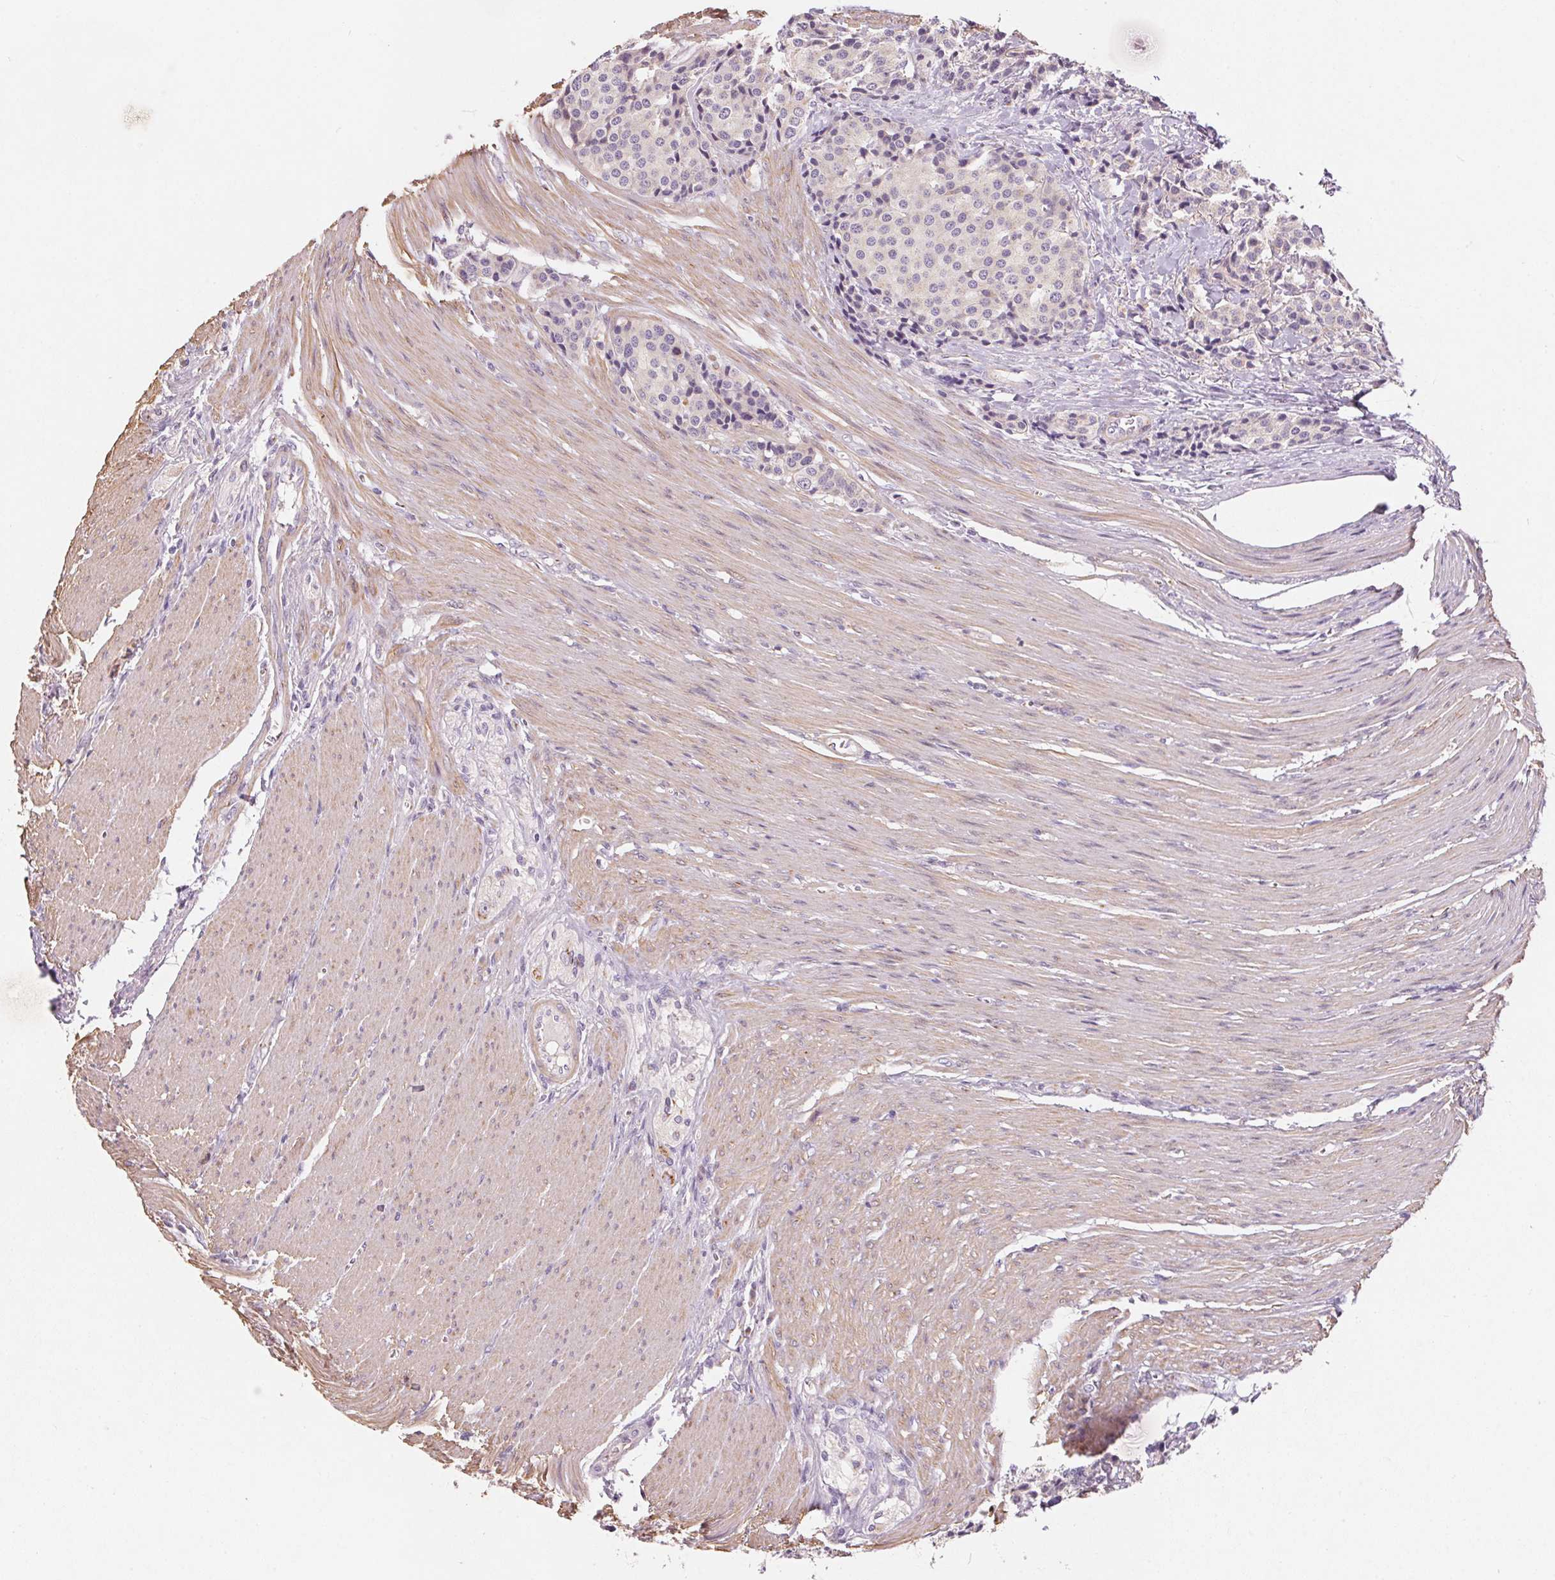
{"staining": {"intensity": "negative", "quantity": "none", "location": "none"}, "tissue": "carcinoid", "cell_type": "Tumor cells", "image_type": "cancer", "snomed": [{"axis": "morphology", "description": "Carcinoid, malignant, NOS"}, {"axis": "topography", "description": "Small intestine"}], "caption": "Immunohistochemistry (IHC) photomicrograph of human carcinoid (malignant) stained for a protein (brown), which displays no expression in tumor cells.", "gene": "DRAM2", "patient": {"sex": "male", "age": 73}}